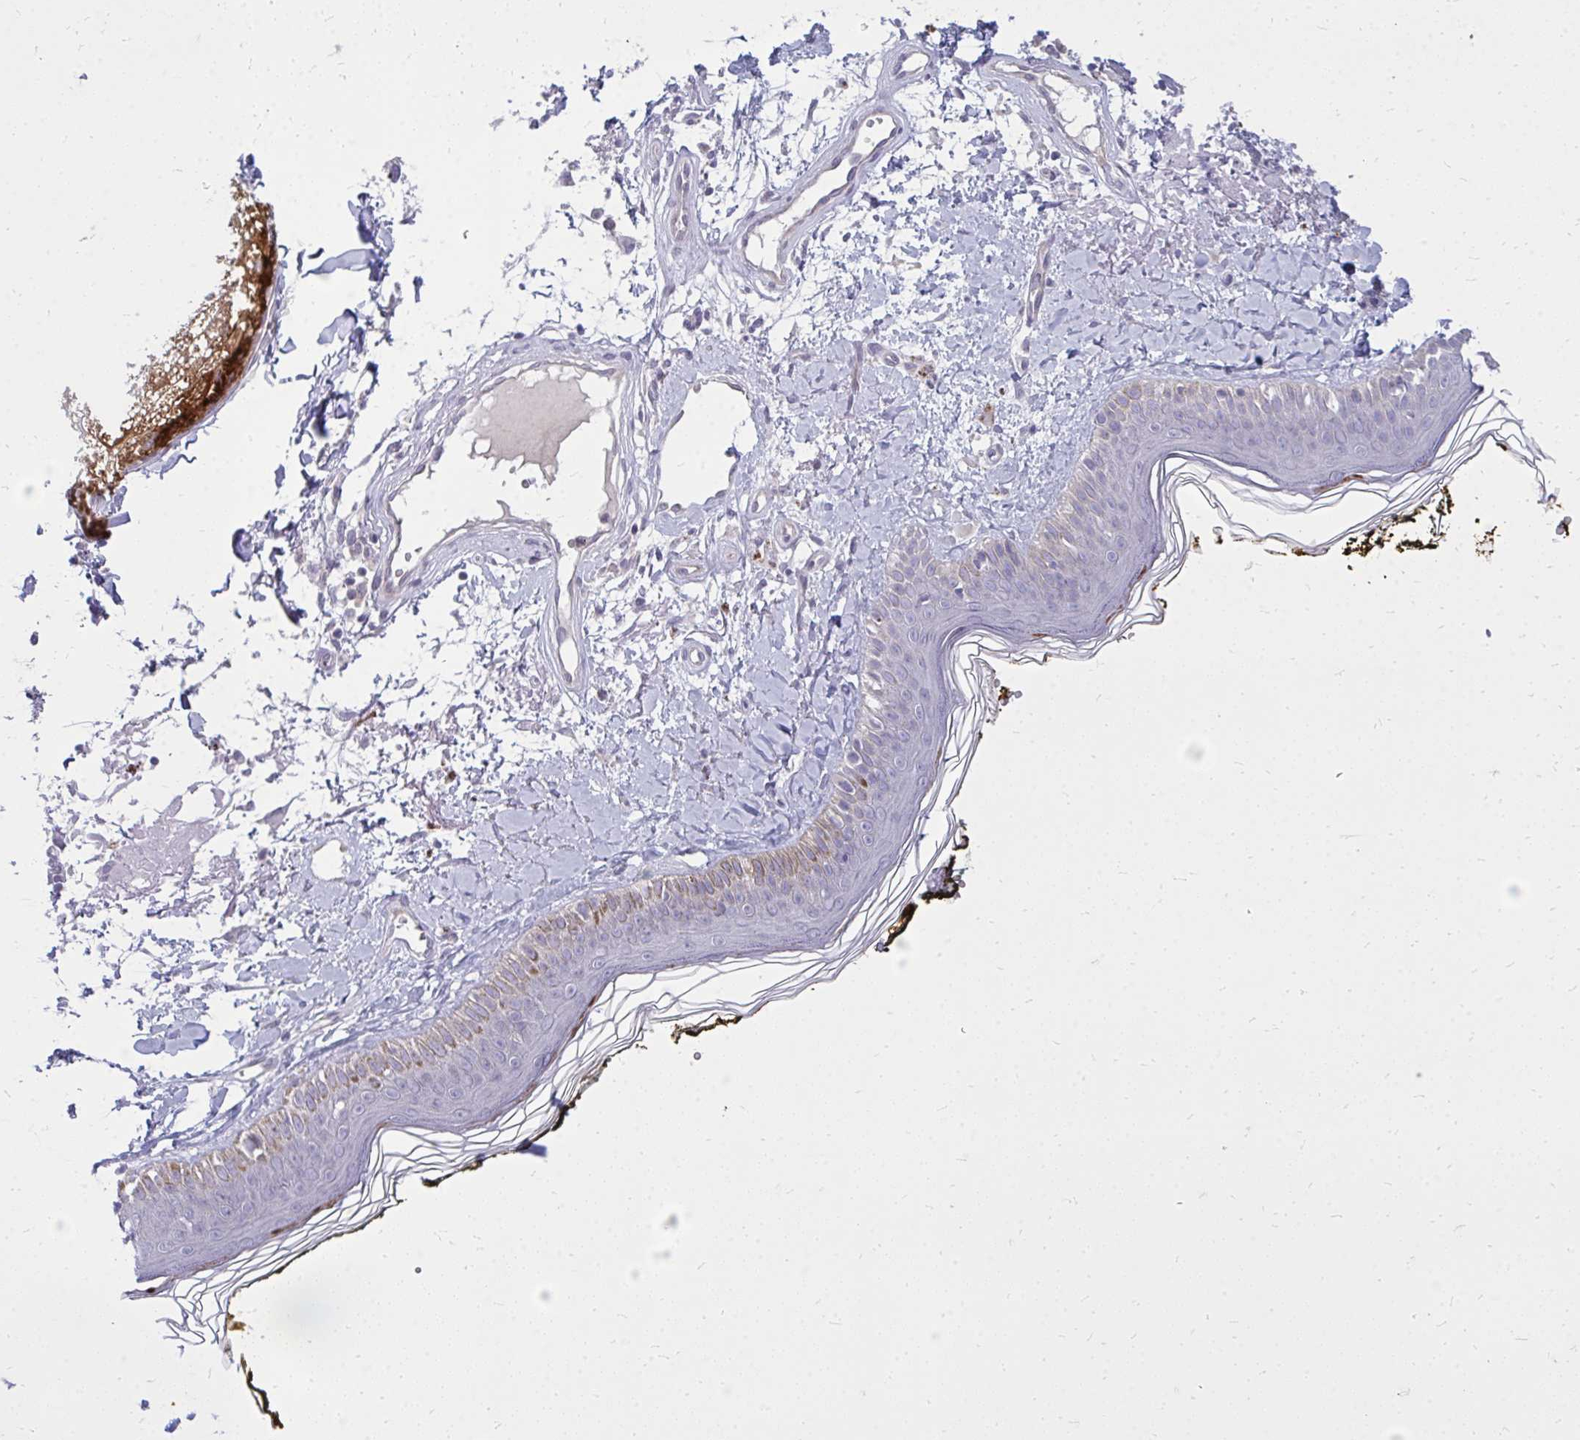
{"staining": {"intensity": "negative", "quantity": "none", "location": "none"}, "tissue": "skin", "cell_type": "Fibroblasts", "image_type": "normal", "snomed": [{"axis": "morphology", "description": "Normal tissue, NOS"}, {"axis": "topography", "description": "Skin"}], "caption": "Image shows no protein positivity in fibroblasts of normal skin.", "gene": "ACSL5", "patient": {"sex": "male", "age": 76}}